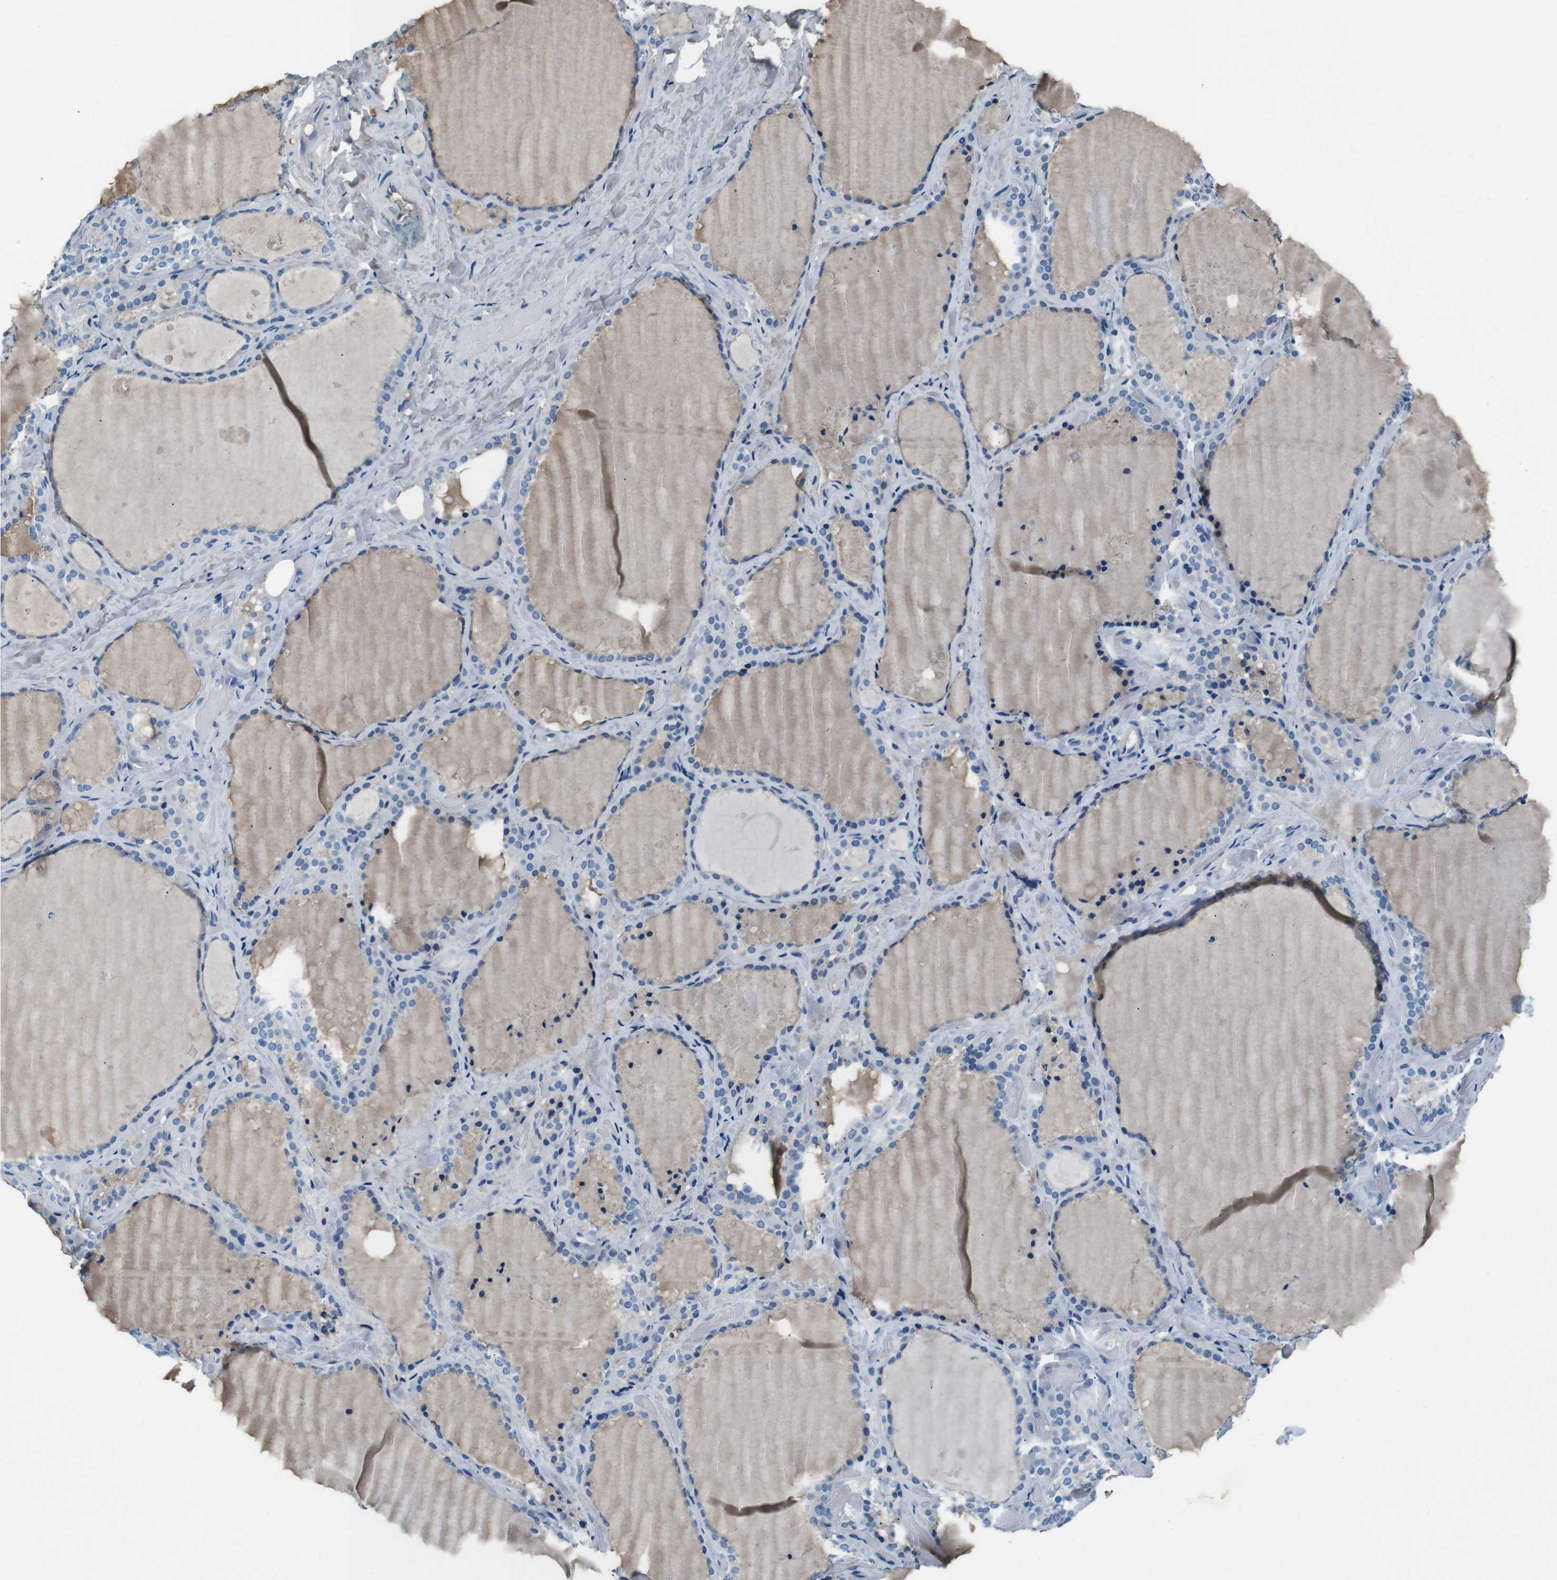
{"staining": {"intensity": "negative", "quantity": "none", "location": "none"}, "tissue": "thyroid gland", "cell_type": "Glandular cells", "image_type": "normal", "snomed": [{"axis": "morphology", "description": "Normal tissue, NOS"}, {"axis": "topography", "description": "Thyroid gland"}], "caption": "Immunohistochemistry (IHC) image of benign thyroid gland: human thyroid gland stained with DAB displays no significant protein staining in glandular cells. (DAB (3,3'-diaminobenzidine) immunohistochemistry (IHC), high magnification).", "gene": "LEP", "patient": {"sex": "female", "age": 44}}